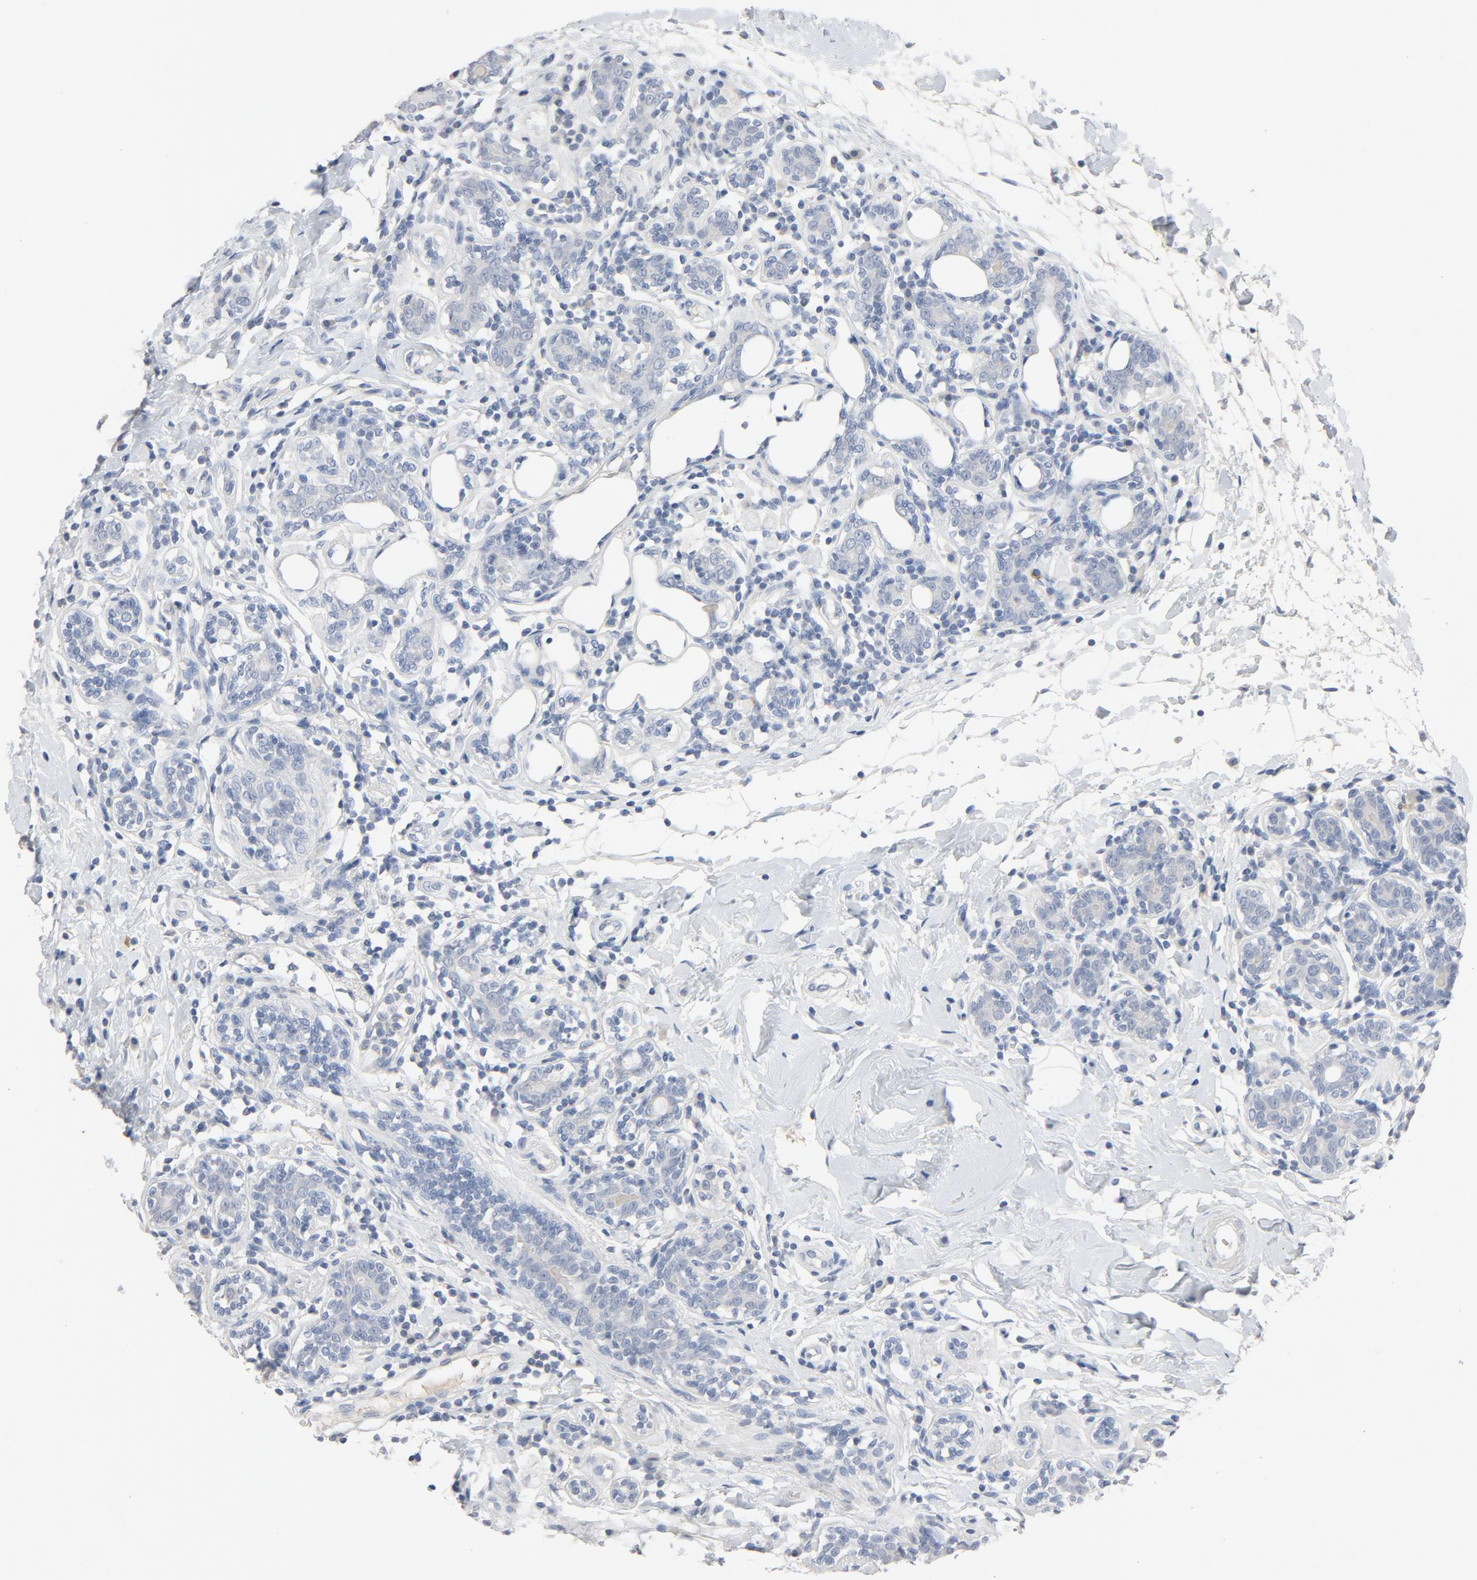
{"staining": {"intensity": "negative", "quantity": "none", "location": "none"}, "tissue": "breast cancer", "cell_type": "Tumor cells", "image_type": "cancer", "snomed": [{"axis": "morphology", "description": "Normal tissue, NOS"}, {"axis": "morphology", "description": "Lobular carcinoma"}, {"axis": "topography", "description": "Breast"}], "caption": "IHC photomicrograph of lobular carcinoma (breast) stained for a protein (brown), which shows no positivity in tumor cells.", "gene": "ZCCHC13", "patient": {"sex": "female", "age": 47}}